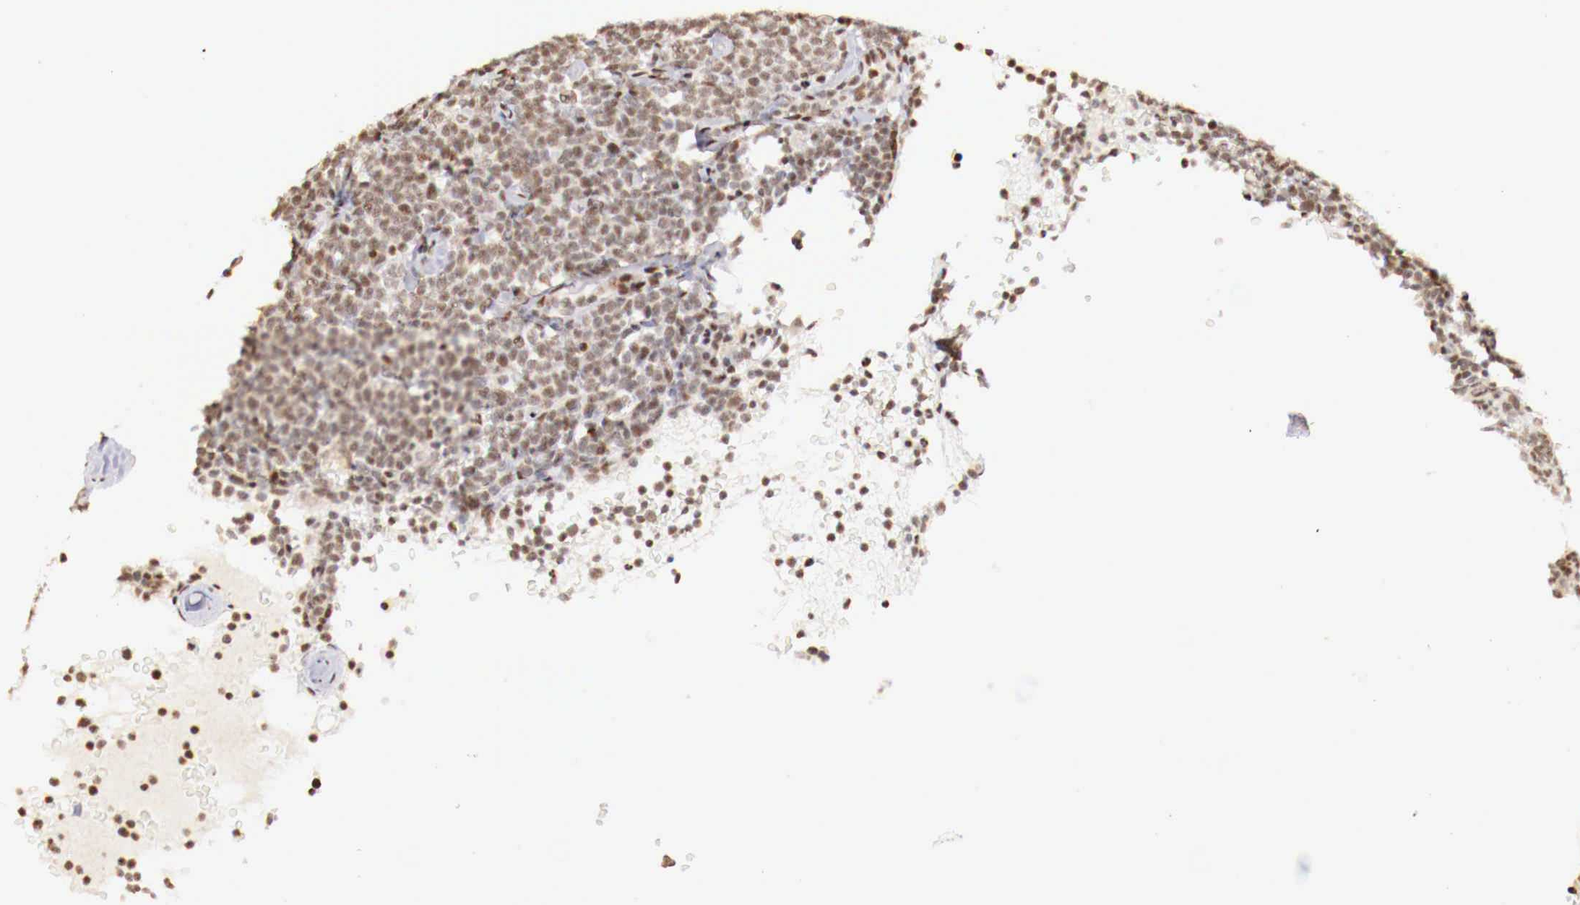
{"staining": {"intensity": "weak", "quantity": "25%-75%", "location": "nuclear"}, "tissue": "lymphoma", "cell_type": "Tumor cells", "image_type": "cancer", "snomed": [{"axis": "morphology", "description": "Malignant lymphoma, non-Hodgkin's type, High grade"}, {"axis": "topography", "description": "Lymph node"}], "caption": "DAB immunohistochemical staining of human malignant lymphoma, non-Hodgkin's type (high-grade) demonstrates weak nuclear protein positivity in approximately 25%-75% of tumor cells.", "gene": "SP1", "patient": {"sex": "female", "age": 76}}